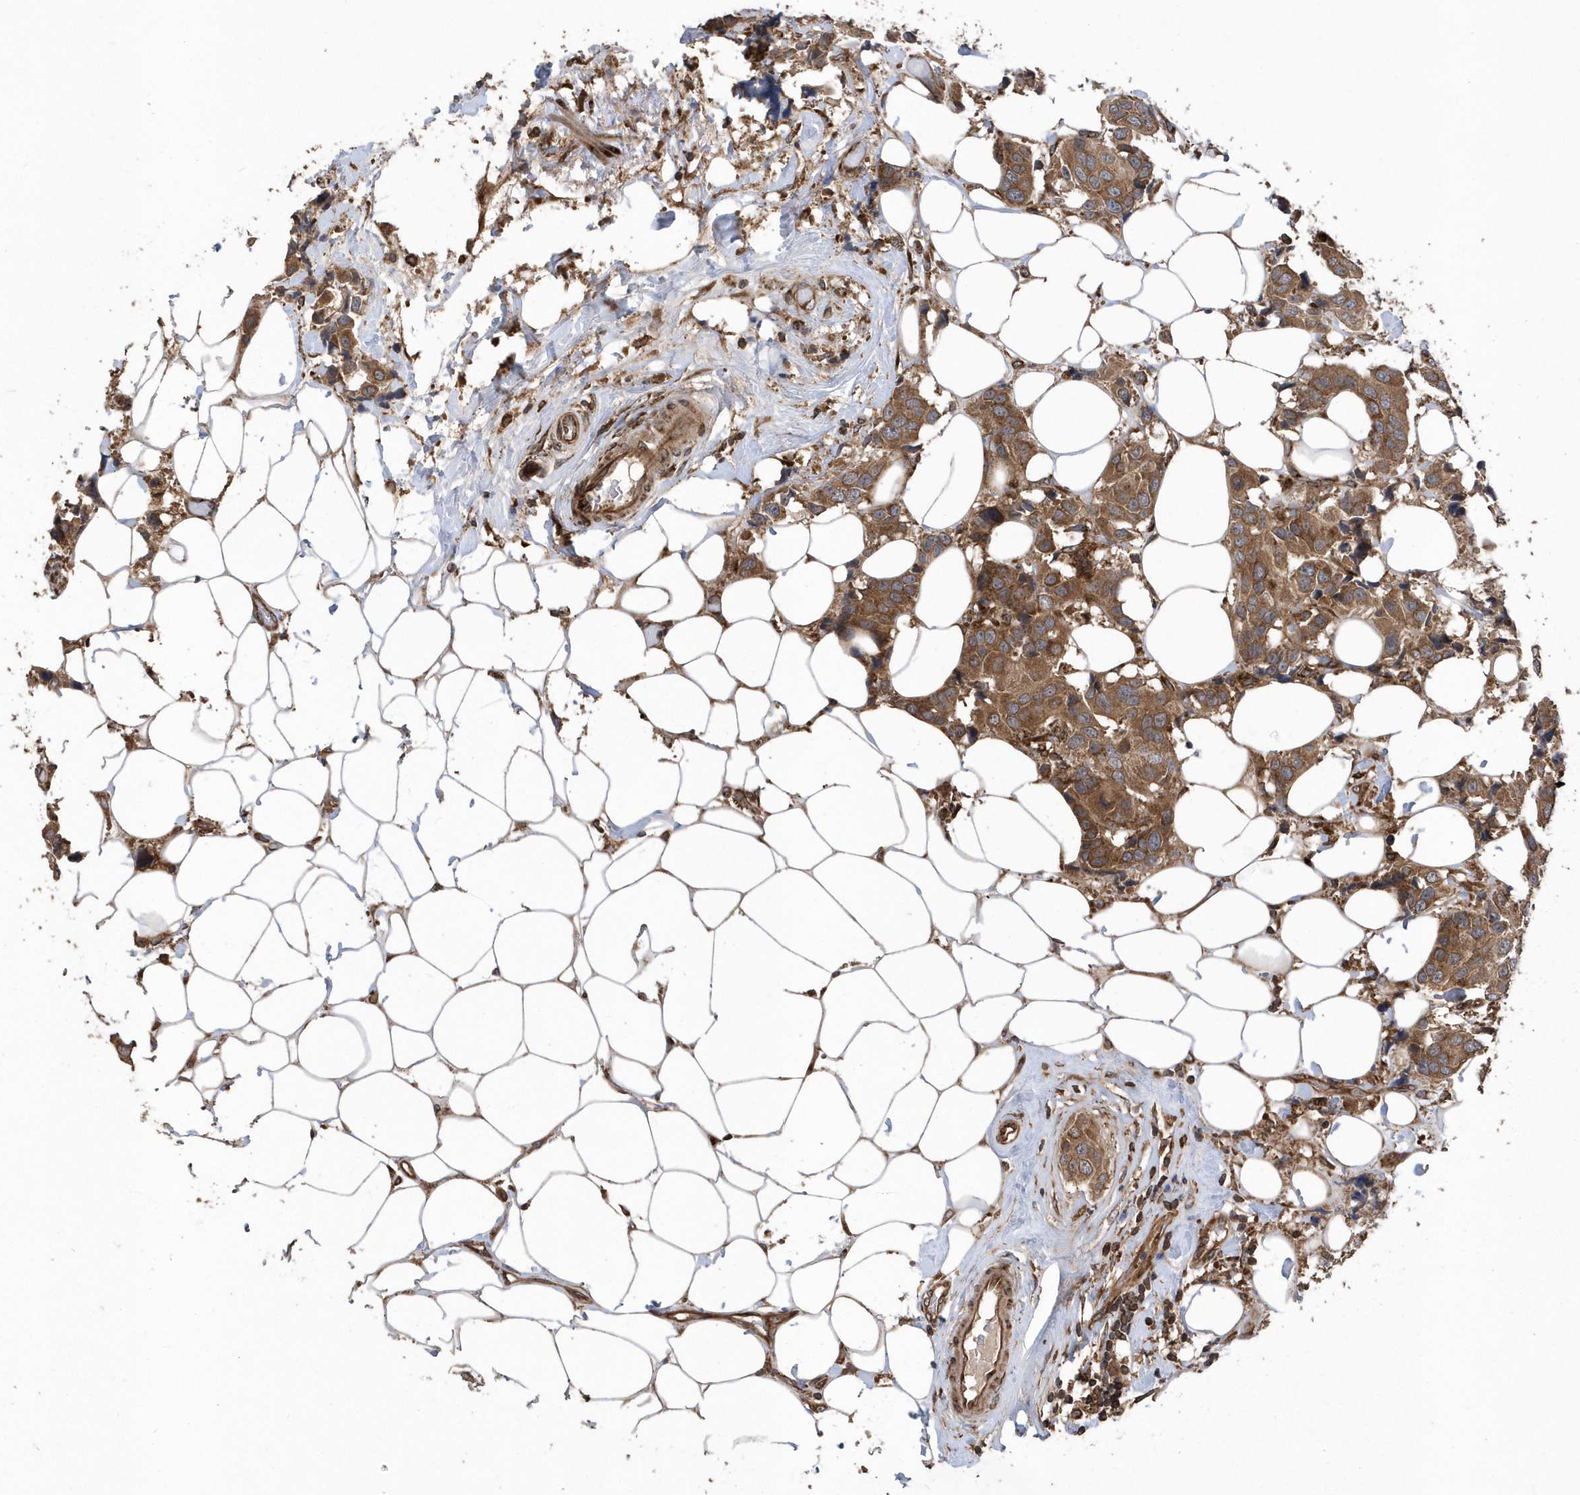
{"staining": {"intensity": "moderate", "quantity": ">75%", "location": "cytoplasmic/membranous"}, "tissue": "breast cancer", "cell_type": "Tumor cells", "image_type": "cancer", "snomed": [{"axis": "morphology", "description": "Normal tissue, NOS"}, {"axis": "morphology", "description": "Duct carcinoma"}, {"axis": "topography", "description": "Breast"}], "caption": "This photomicrograph reveals breast cancer (intraductal carcinoma) stained with immunohistochemistry to label a protein in brown. The cytoplasmic/membranous of tumor cells show moderate positivity for the protein. Nuclei are counter-stained blue.", "gene": "WASHC5", "patient": {"sex": "female", "age": 39}}